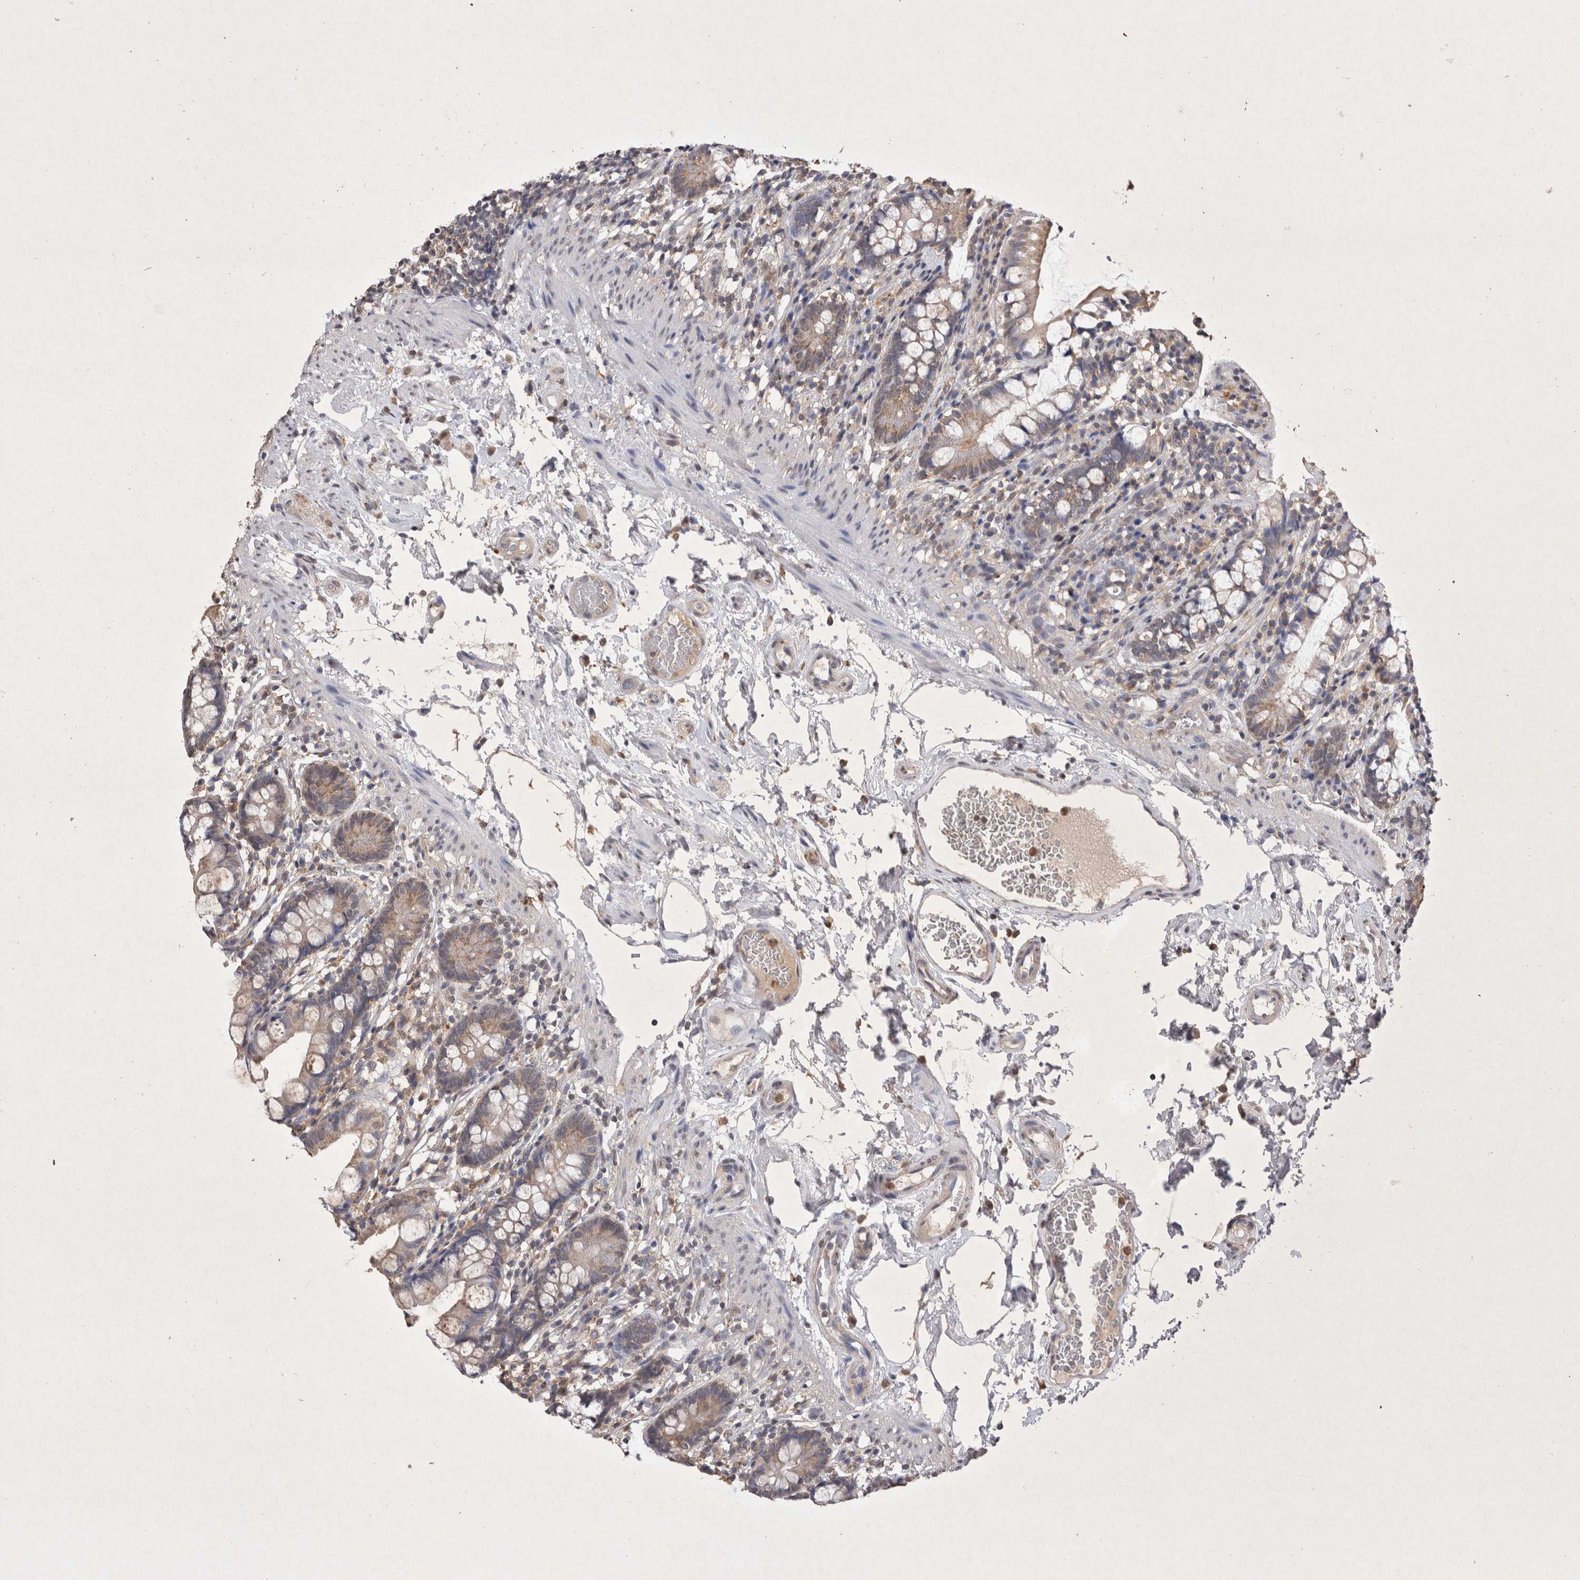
{"staining": {"intensity": "weak", "quantity": "25%-75%", "location": "cytoplasmic/membranous"}, "tissue": "small intestine", "cell_type": "Glandular cells", "image_type": "normal", "snomed": [{"axis": "morphology", "description": "Normal tissue, NOS"}, {"axis": "topography", "description": "Small intestine"}], "caption": "Small intestine stained with DAB (3,3'-diaminobenzidine) immunohistochemistry (IHC) reveals low levels of weak cytoplasmic/membranous expression in about 25%-75% of glandular cells.", "gene": "GRK5", "patient": {"sex": "female", "age": 84}}